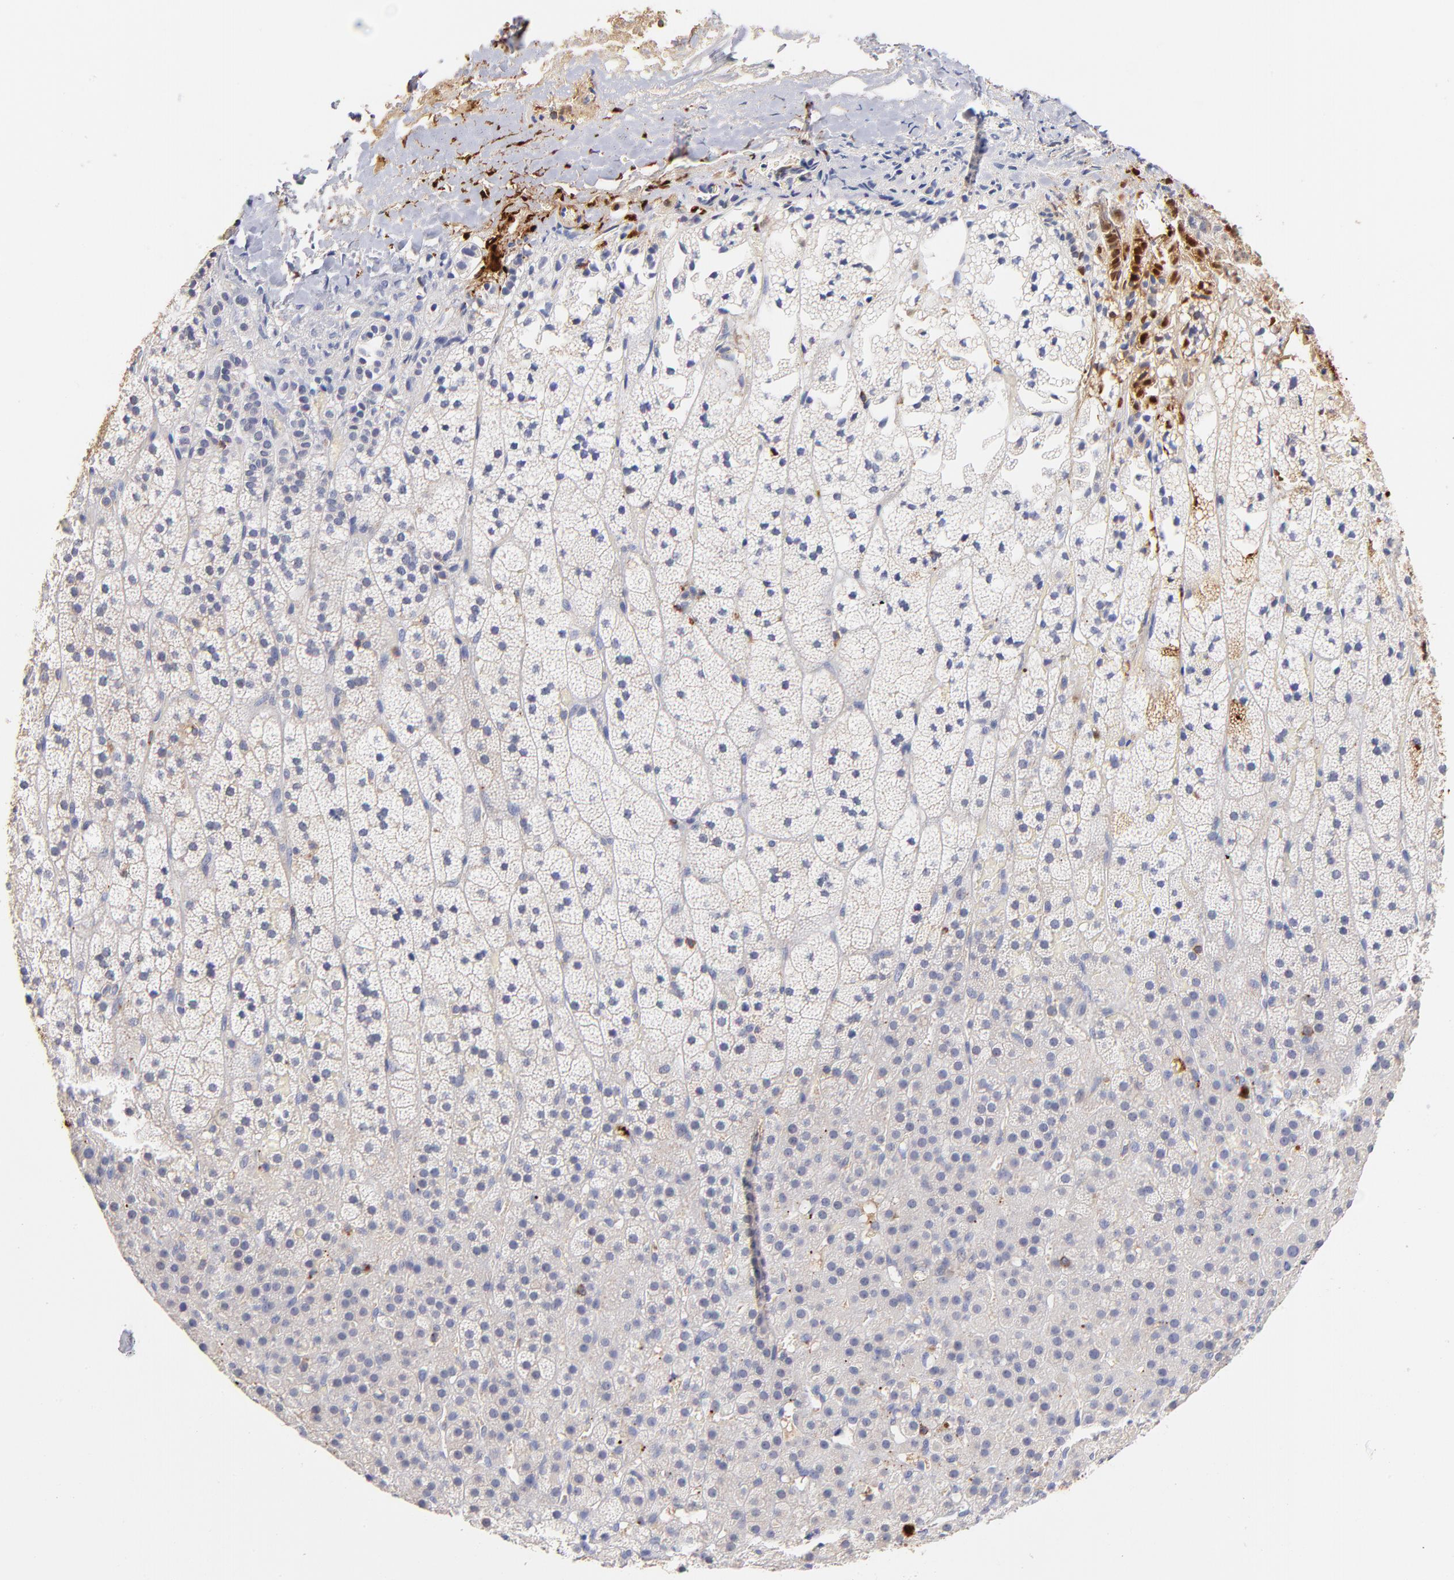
{"staining": {"intensity": "negative", "quantity": "none", "location": "none"}, "tissue": "adrenal gland", "cell_type": "Glandular cells", "image_type": "normal", "snomed": [{"axis": "morphology", "description": "Normal tissue, NOS"}, {"axis": "topography", "description": "Adrenal gland"}], "caption": "This micrograph is of unremarkable adrenal gland stained with IHC to label a protein in brown with the nuclei are counter-stained blue. There is no expression in glandular cells. (DAB immunohistochemistry, high magnification).", "gene": "KREMEN2", "patient": {"sex": "male", "age": 35}}